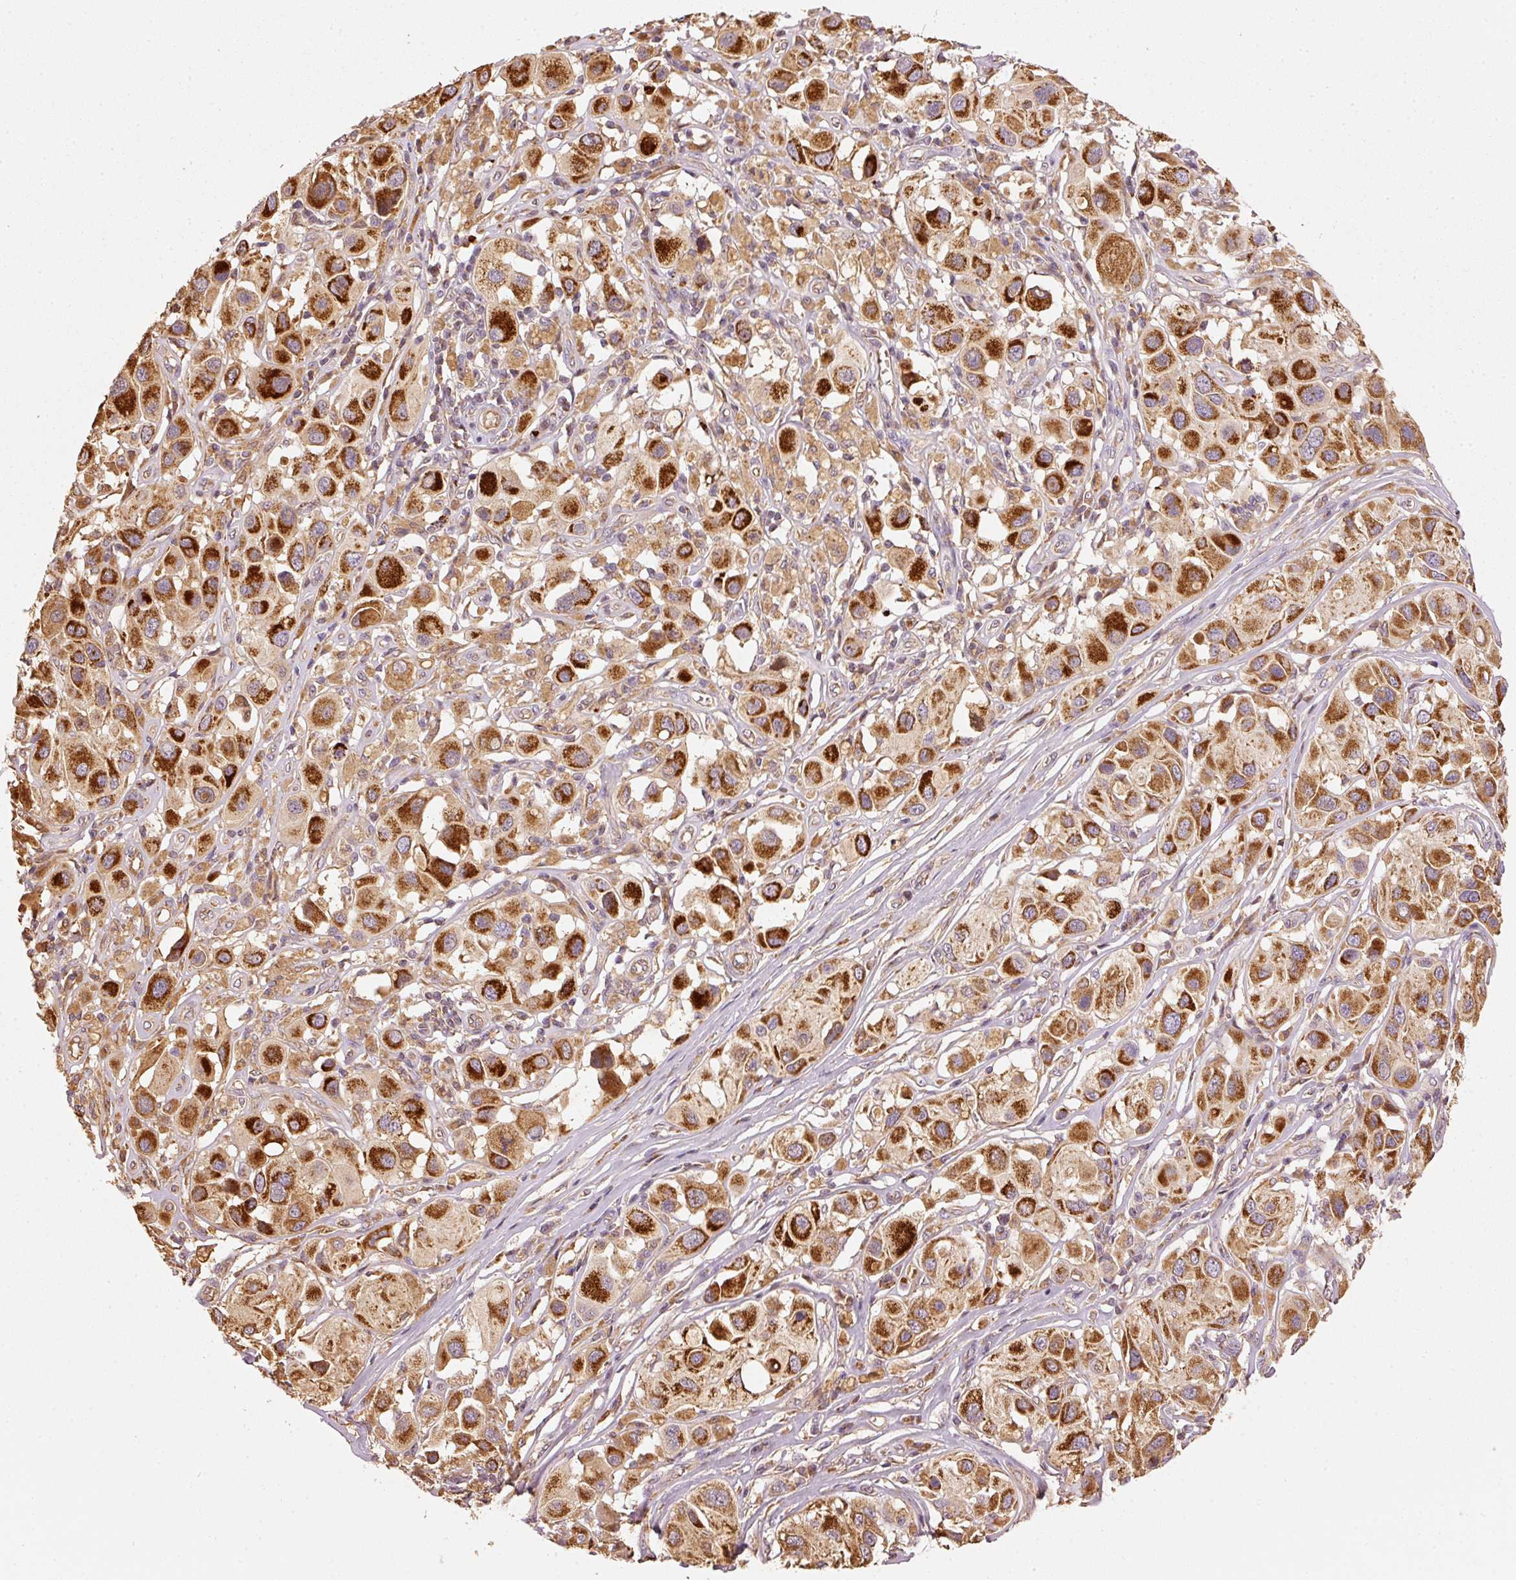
{"staining": {"intensity": "strong", "quantity": ">75%", "location": "cytoplasmic/membranous"}, "tissue": "melanoma", "cell_type": "Tumor cells", "image_type": "cancer", "snomed": [{"axis": "morphology", "description": "Malignant melanoma, Metastatic site"}, {"axis": "topography", "description": "Skin"}], "caption": "Human melanoma stained with a protein marker displays strong staining in tumor cells.", "gene": "MTHFD1L", "patient": {"sex": "male", "age": 41}}